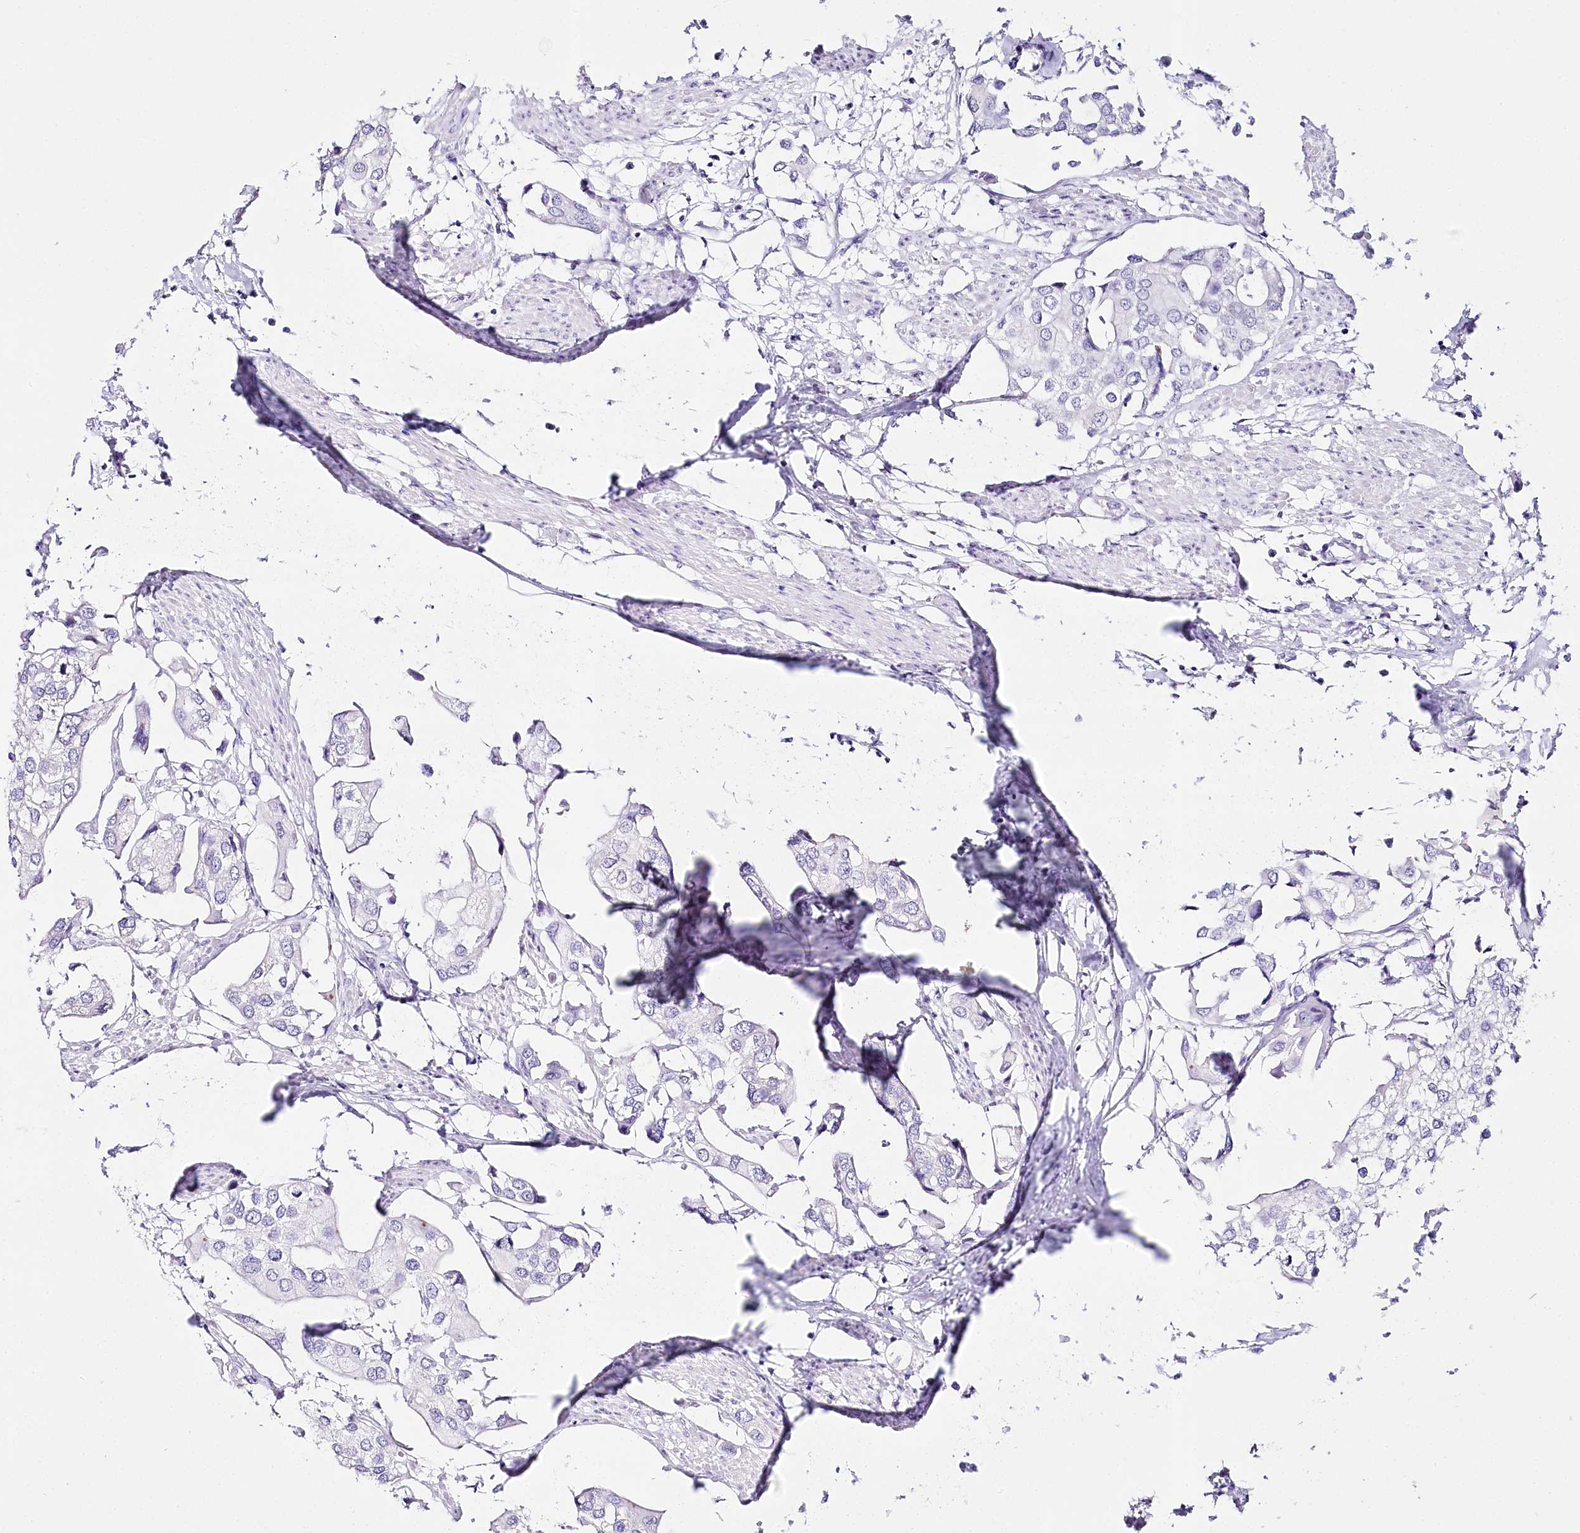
{"staining": {"intensity": "negative", "quantity": "none", "location": "none"}, "tissue": "urothelial cancer", "cell_type": "Tumor cells", "image_type": "cancer", "snomed": [{"axis": "morphology", "description": "Urothelial carcinoma, High grade"}, {"axis": "topography", "description": "Urinary bladder"}], "caption": "Immunohistochemistry (IHC) micrograph of high-grade urothelial carcinoma stained for a protein (brown), which displays no expression in tumor cells.", "gene": "CSN3", "patient": {"sex": "male", "age": 64}}